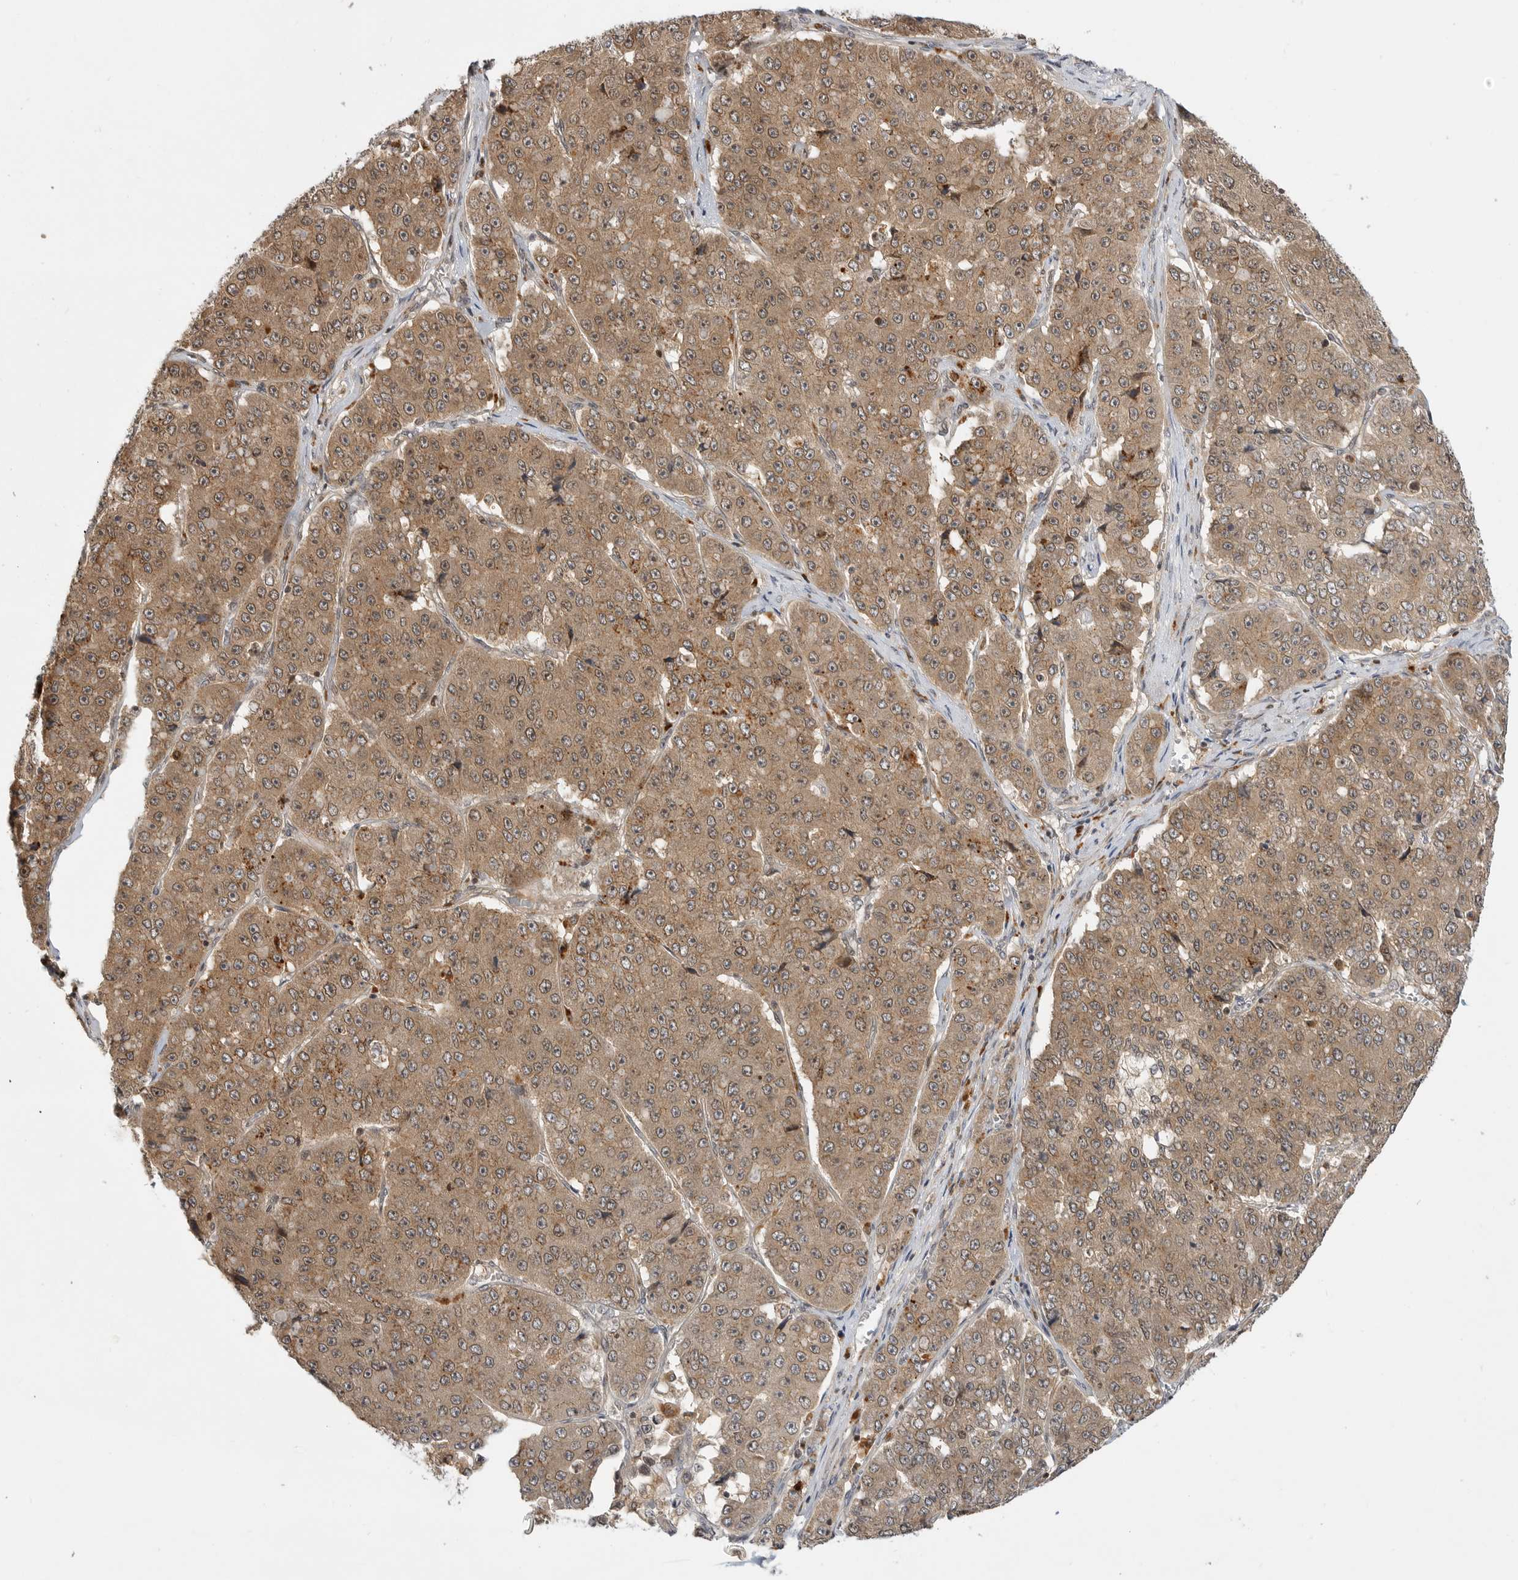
{"staining": {"intensity": "moderate", "quantity": ">75%", "location": "cytoplasmic/membranous"}, "tissue": "pancreatic cancer", "cell_type": "Tumor cells", "image_type": "cancer", "snomed": [{"axis": "morphology", "description": "Adenocarcinoma, NOS"}, {"axis": "topography", "description": "Pancreas"}], "caption": "This histopathology image demonstrates adenocarcinoma (pancreatic) stained with immunohistochemistry to label a protein in brown. The cytoplasmic/membranous of tumor cells show moderate positivity for the protein. Nuclei are counter-stained blue.", "gene": "CSNK1G3", "patient": {"sex": "male", "age": 50}}